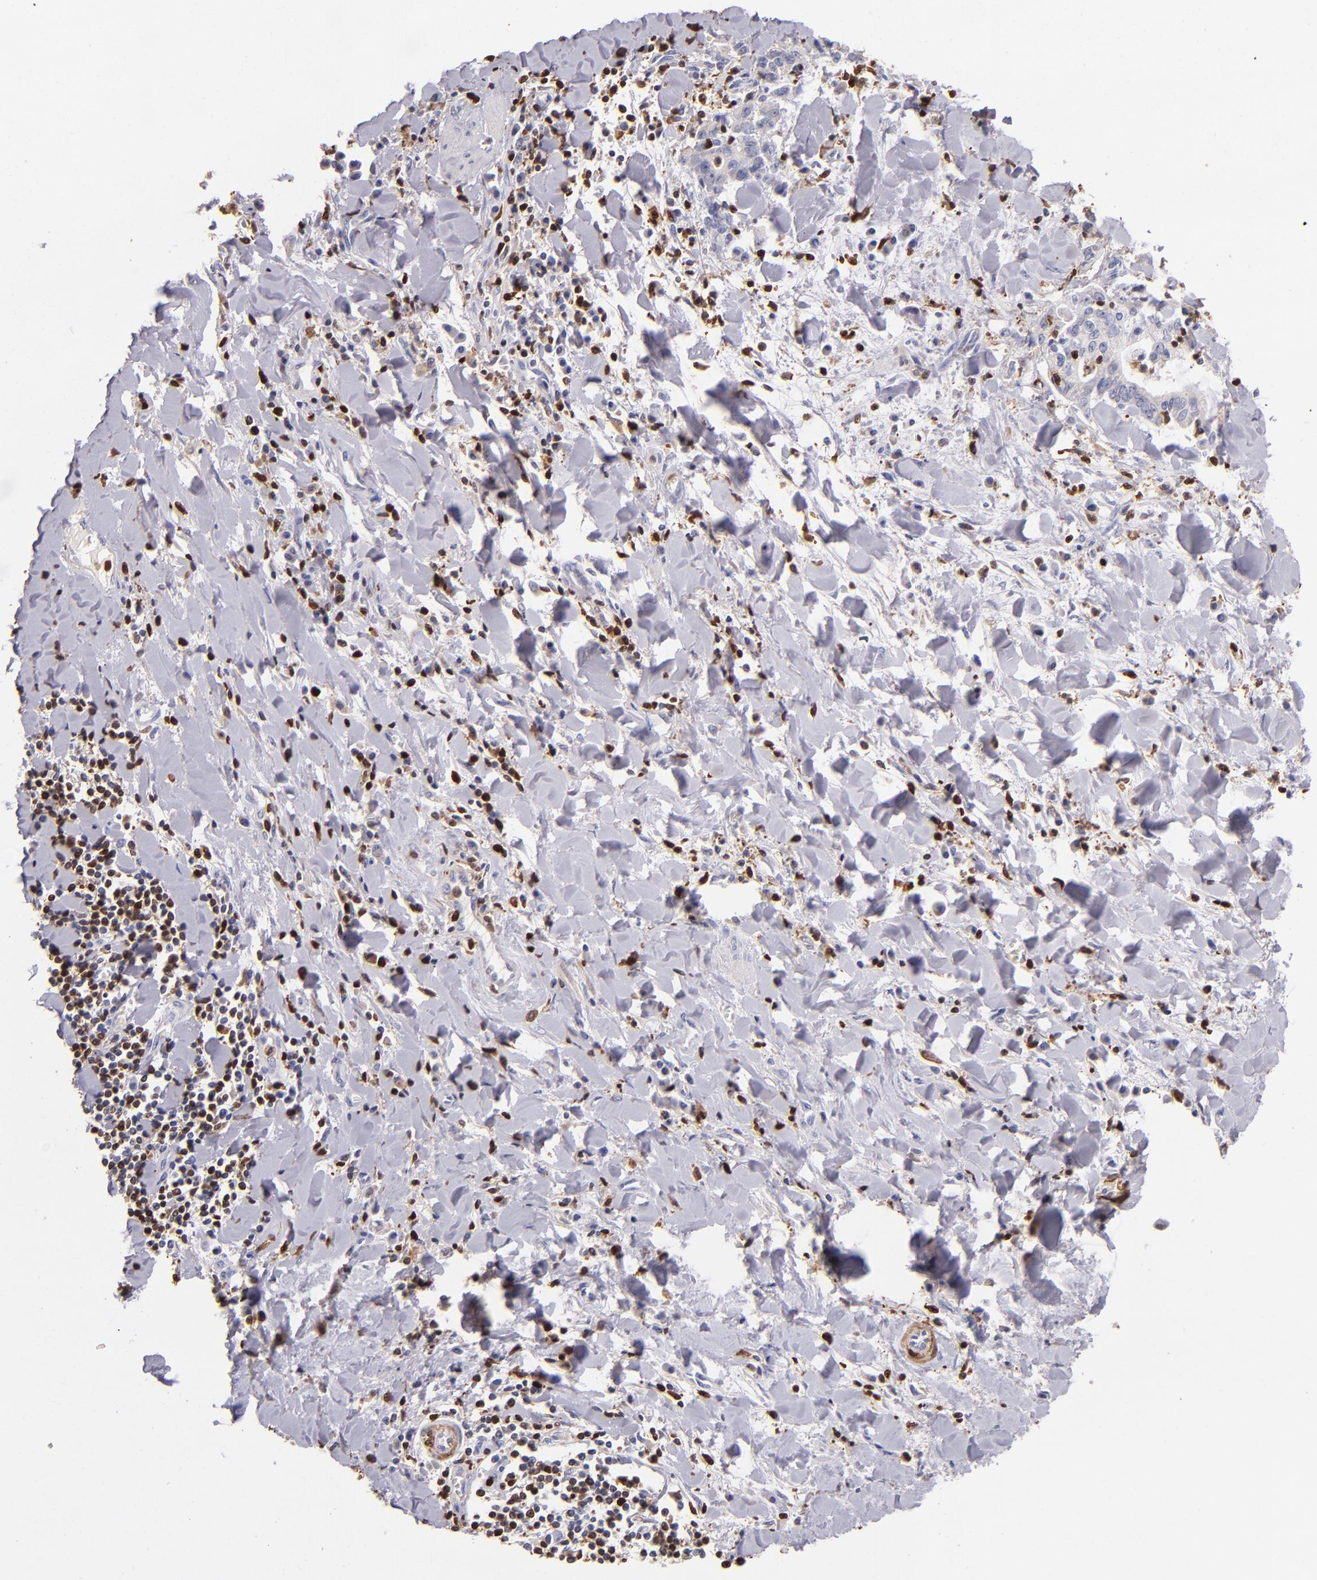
{"staining": {"intensity": "negative", "quantity": "none", "location": "none"}, "tissue": "liver cancer", "cell_type": "Tumor cells", "image_type": "cancer", "snomed": [{"axis": "morphology", "description": "Cholangiocarcinoma"}, {"axis": "topography", "description": "Liver"}], "caption": "A high-resolution image shows immunohistochemistry staining of liver cancer (cholangiocarcinoma), which reveals no significant positivity in tumor cells.", "gene": "S100A4", "patient": {"sex": "male", "age": 57}}